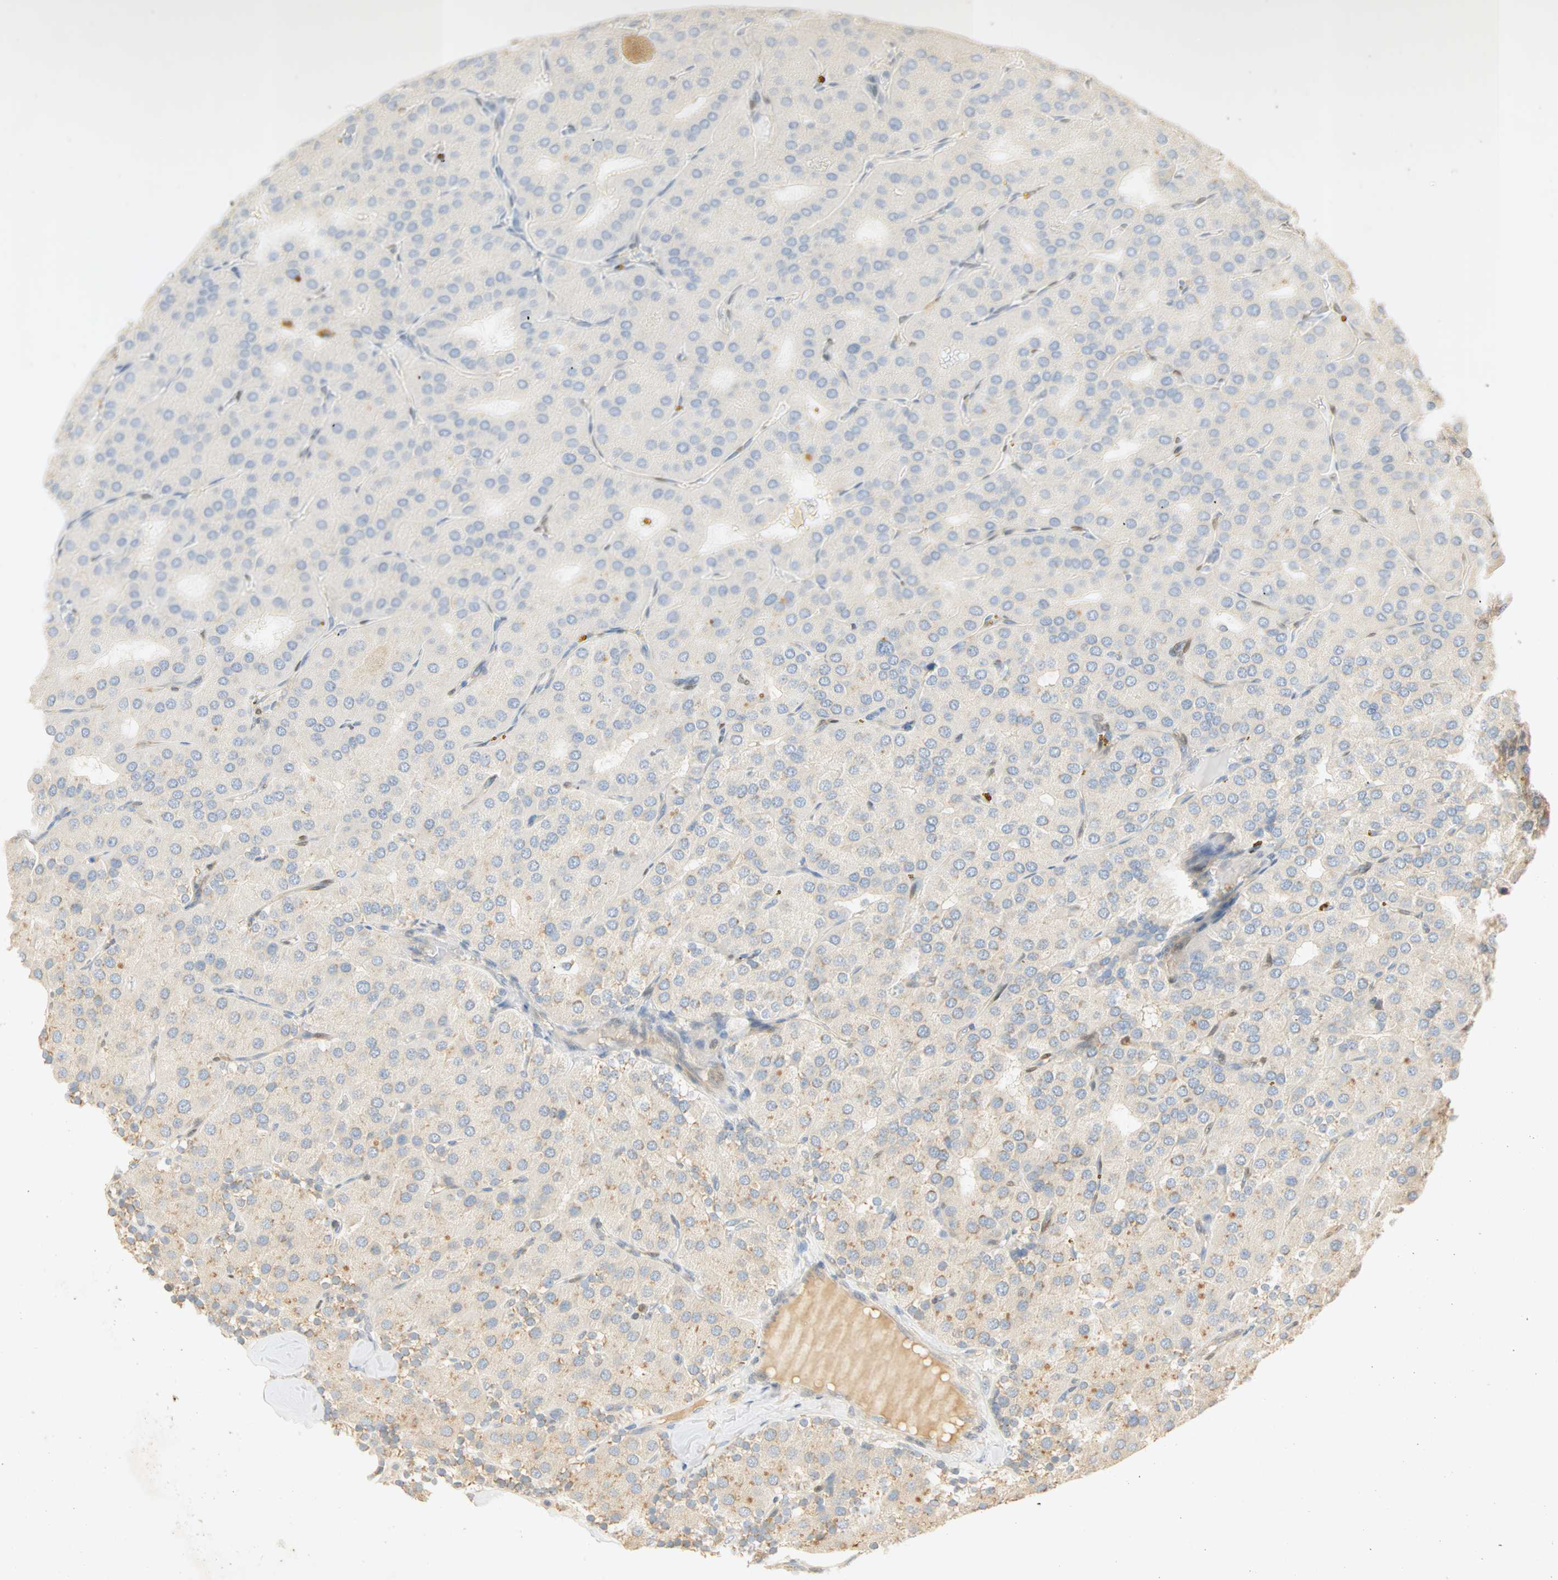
{"staining": {"intensity": "weak", "quantity": "<25%", "location": "cytoplasmic/membranous"}, "tissue": "parathyroid gland", "cell_type": "Glandular cells", "image_type": "normal", "snomed": [{"axis": "morphology", "description": "Normal tissue, NOS"}, {"axis": "morphology", "description": "Adenoma, NOS"}, {"axis": "topography", "description": "Parathyroid gland"}], "caption": "Histopathology image shows no significant protein staining in glandular cells of benign parathyroid gland. The staining was performed using DAB to visualize the protein expression in brown, while the nuclei were stained in blue with hematoxylin (Magnification: 20x).", "gene": "SELENBP1", "patient": {"sex": "female", "age": 86}}